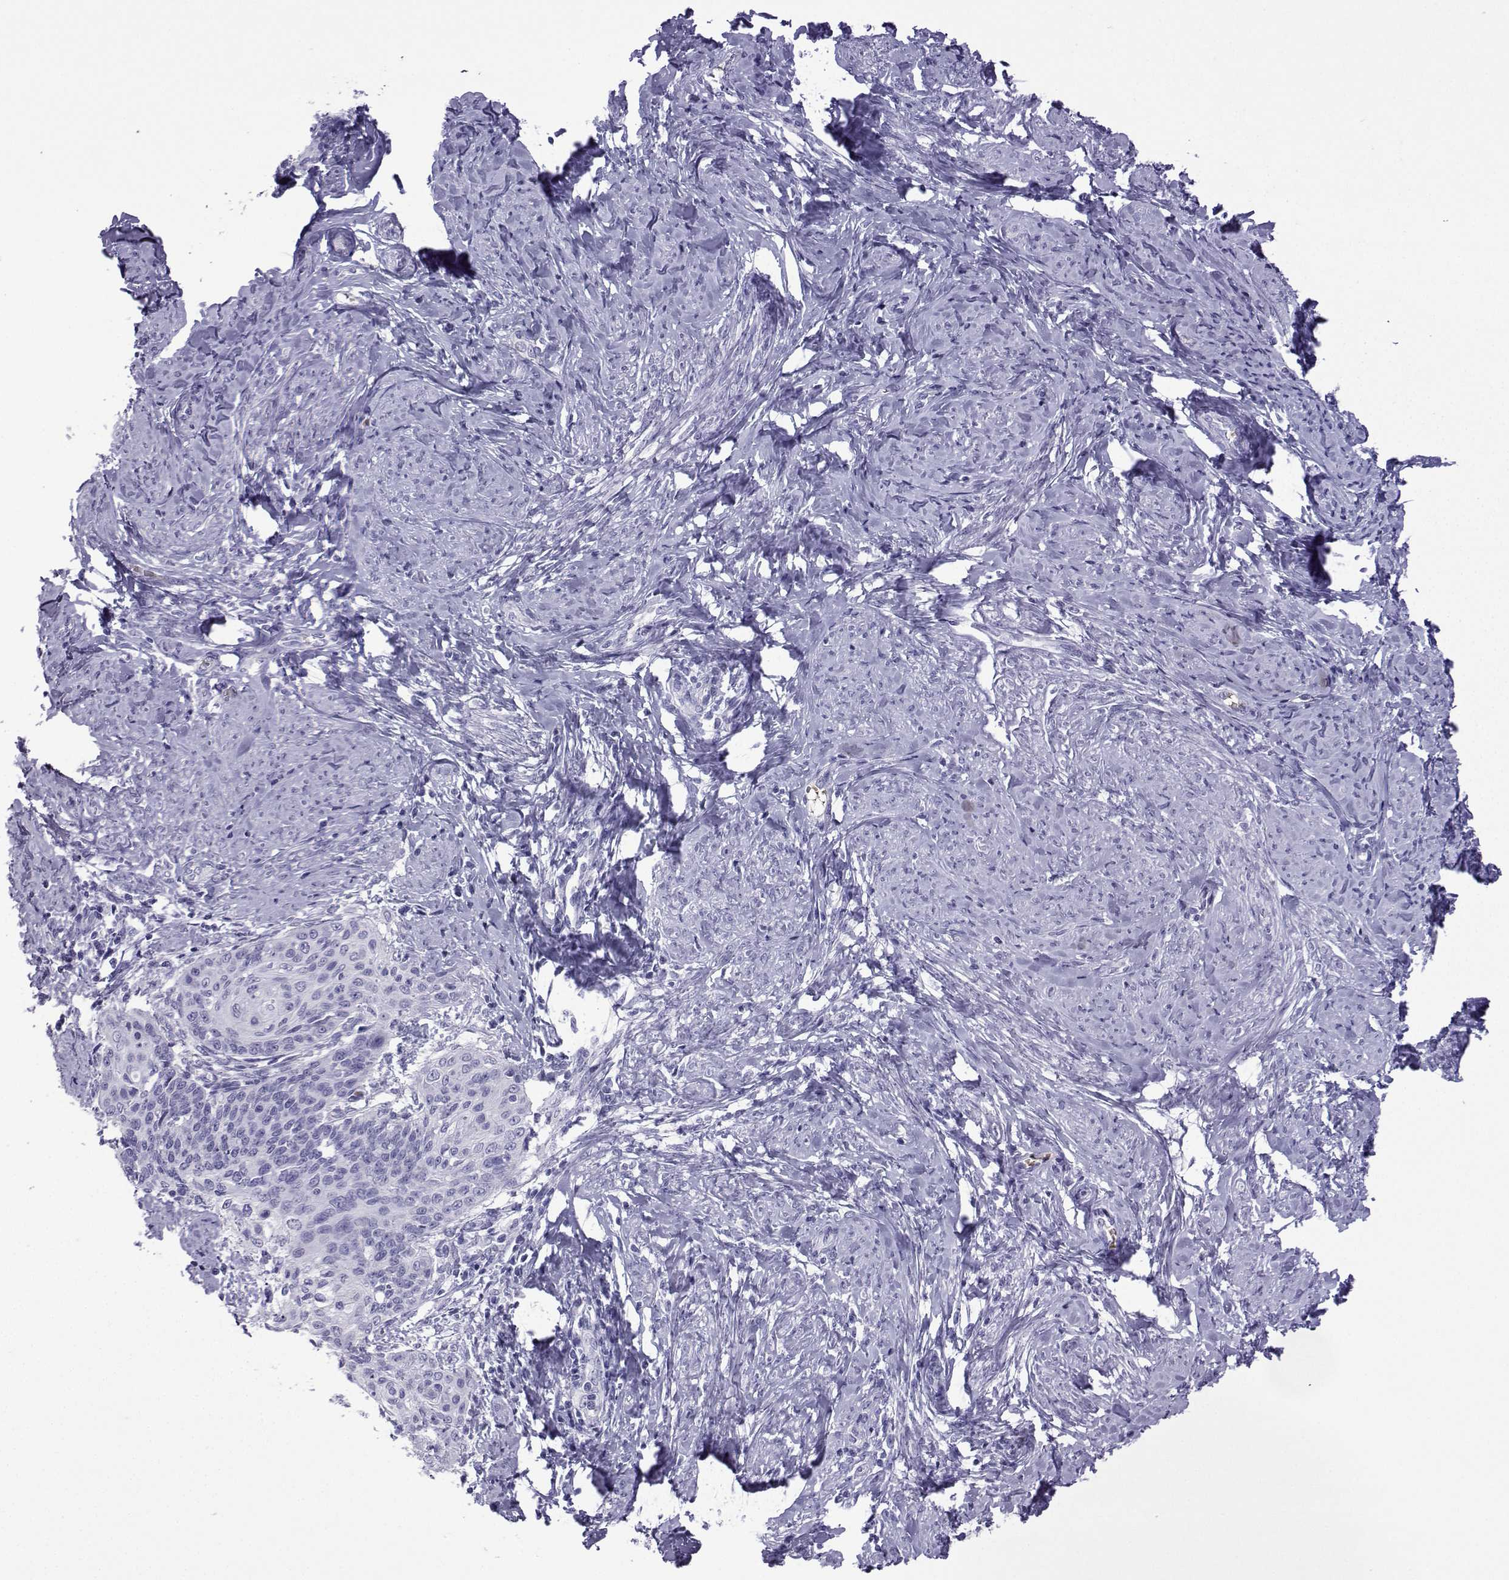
{"staining": {"intensity": "negative", "quantity": "none", "location": "none"}, "tissue": "cervical cancer", "cell_type": "Tumor cells", "image_type": "cancer", "snomed": [{"axis": "morphology", "description": "Normal tissue, NOS"}, {"axis": "morphology", "description": "Squamous cell carcinoma, NOS"}, {"axis": "topography", "description": "Cervix"}], "caption": "A histopathology image of cervical squamous cell carcinoma stained for a protein demonstrates no brown staining in tumor cells.", "gene": "TRIM46", "patient": {"sex": "female", "age": 39}}